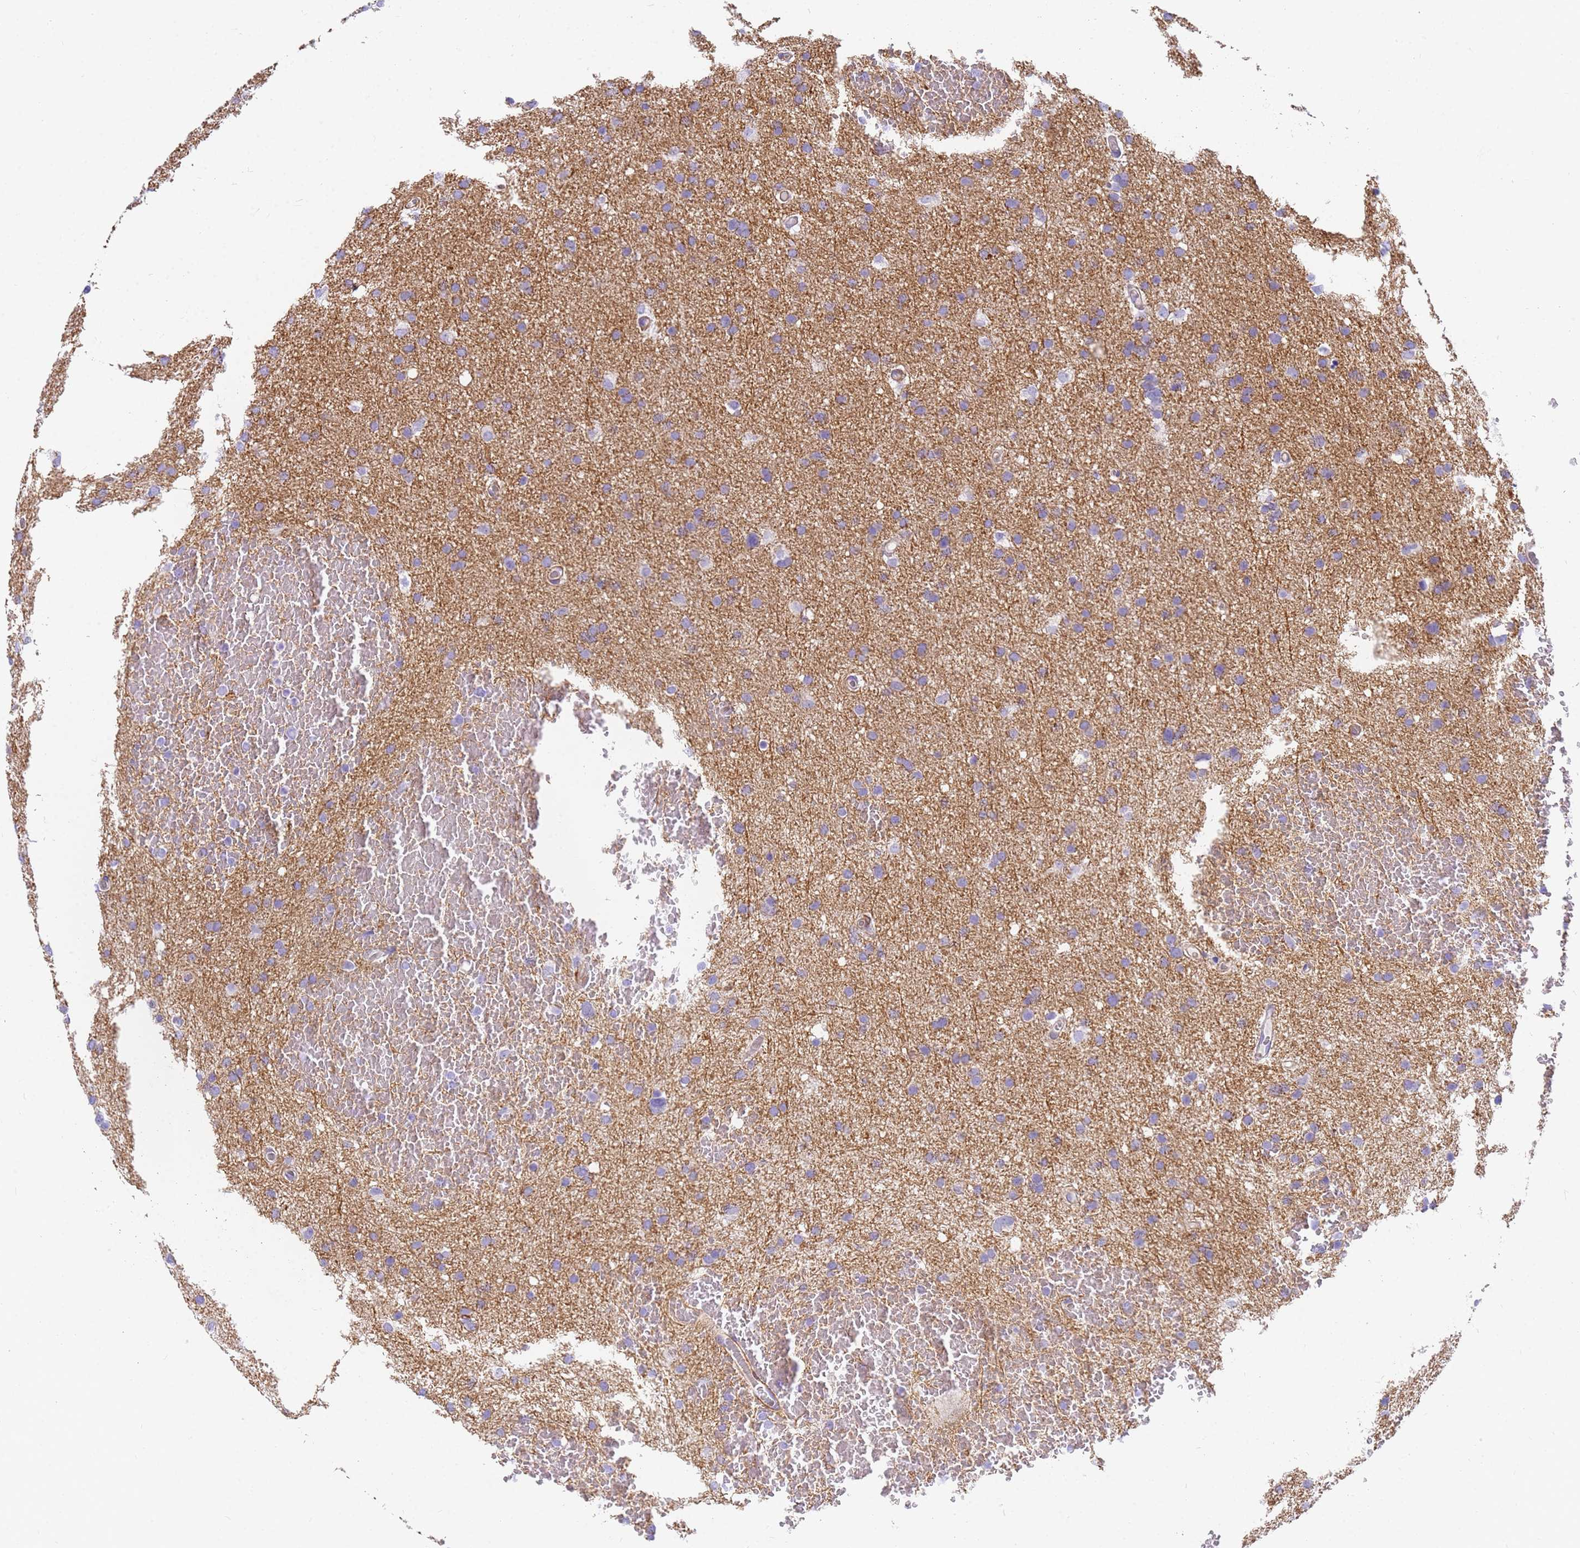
{"staining": {"intensity": "moderate", "quantity": "<25%", "location": "cytoplasmic/membranous"}, "tissue": "glioma", "cell_type": "Tumor cells", "image_type": "cancer", "snomed": [{"axis": "morphology", "description": "Glioma, malignant, High grade"}, {"axis": "topography", "description": "Cerebral cortex"}], "caption": "The photomicrograph shows a brown stain indicating the presence of a protein in the cytoplasmic/membranous of tumor cells in high-grade glioma (malignant). The protein of interest is stained brown, and the nuclei are stained in blue (DAB (3,3'-diaminobenzidine) IHC with brightfield microscopy, high magnification).", "gene": "MVB12A", "patient": {"sex": "female", "age": 36}}